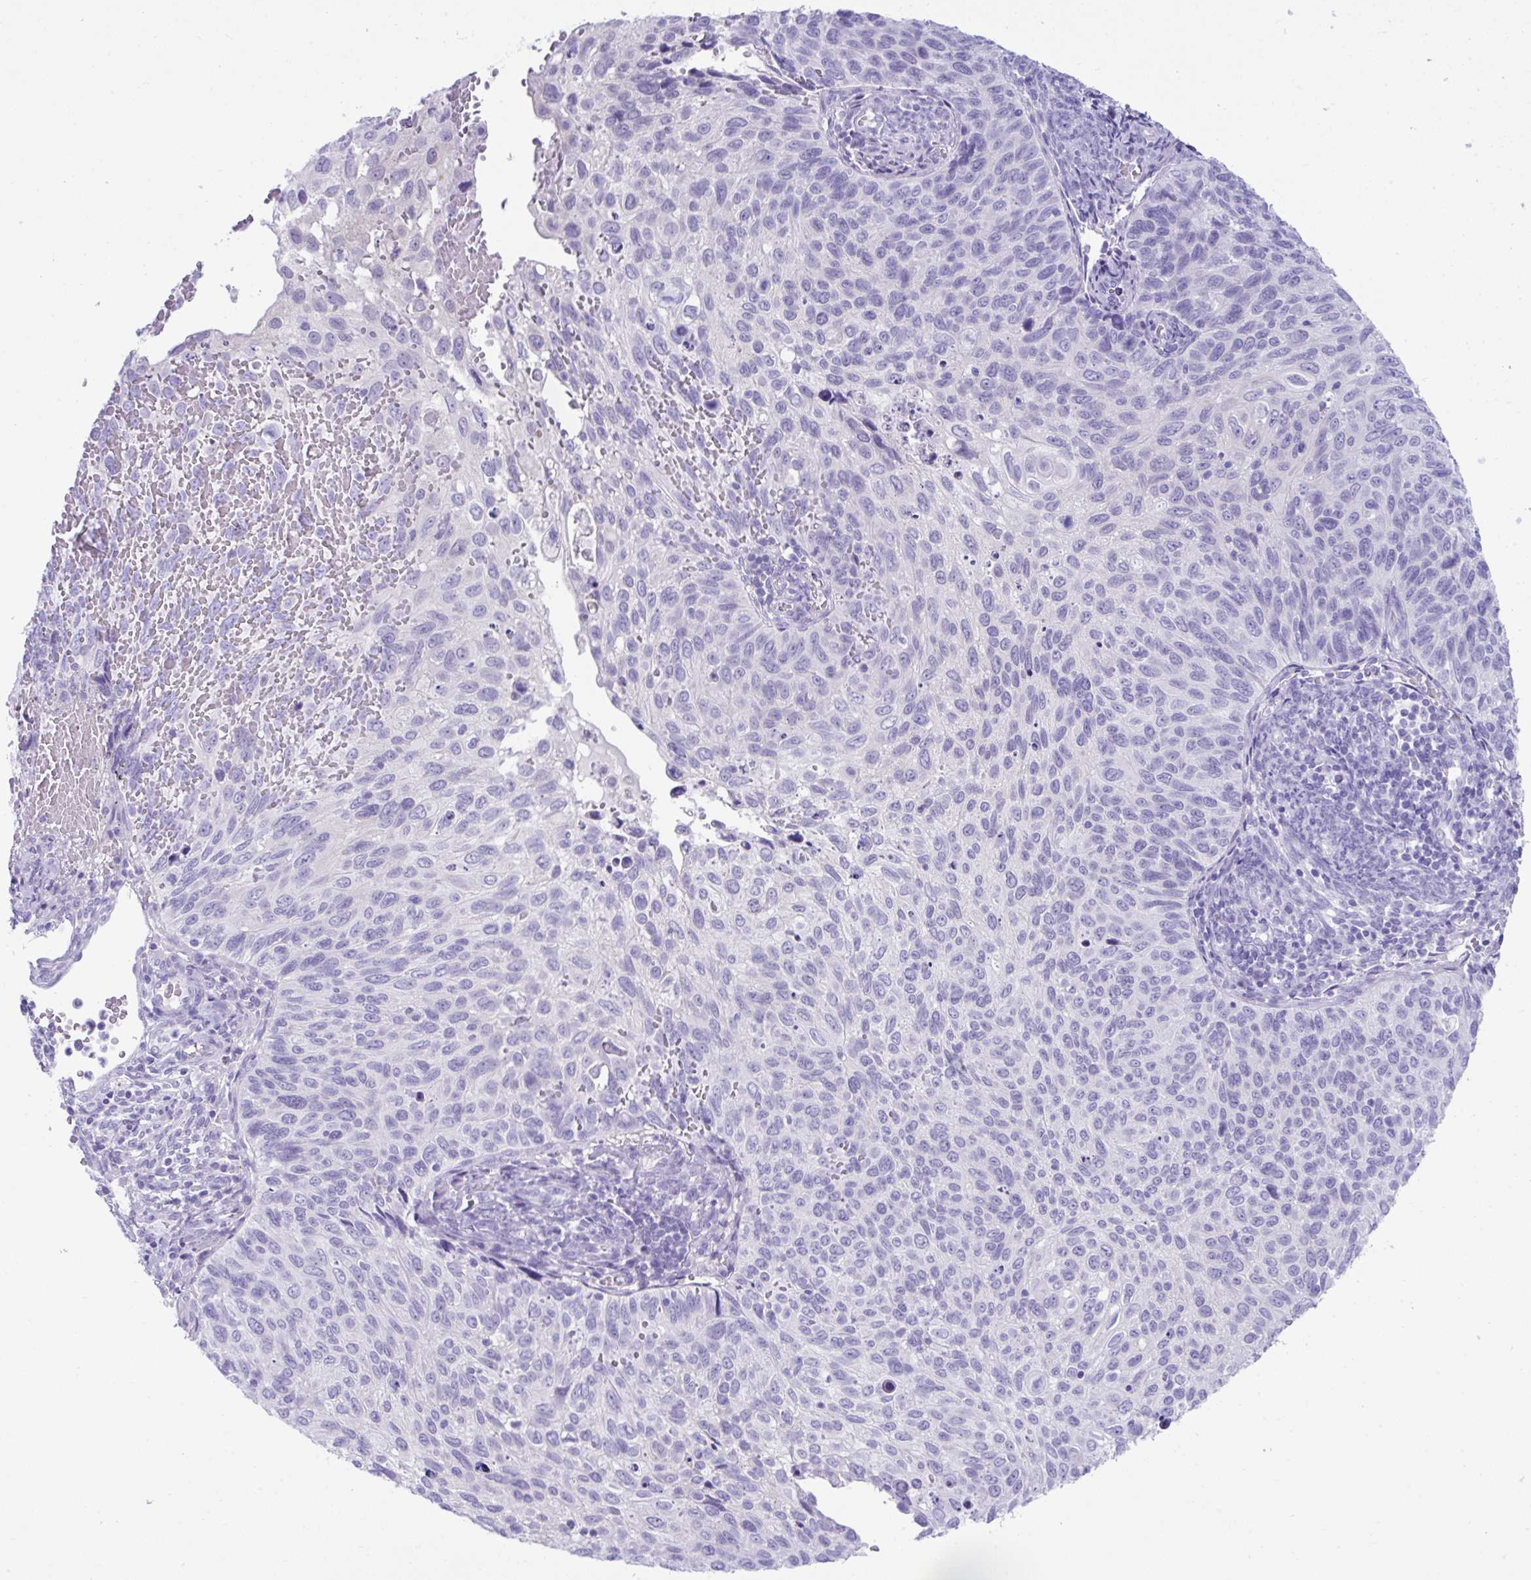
{"staining": {"intensity": "negative", "quantity": "none", "location": "none"}, "tissue": "cervical cancer", "cell_type": "Tumor cells", "image_type": "cancer", "snomed": [{"axis": "morphology", "description": "Squamous cell carcinoma, NOS"}, {"axis": "topography", "description": "Cervix"}], "caption": "Immunohistochemistry of cervical cancer demonstrates no staining in tumor cells.", "gene": "PSCA", "patient": {"sex": "female", "age": 70}}